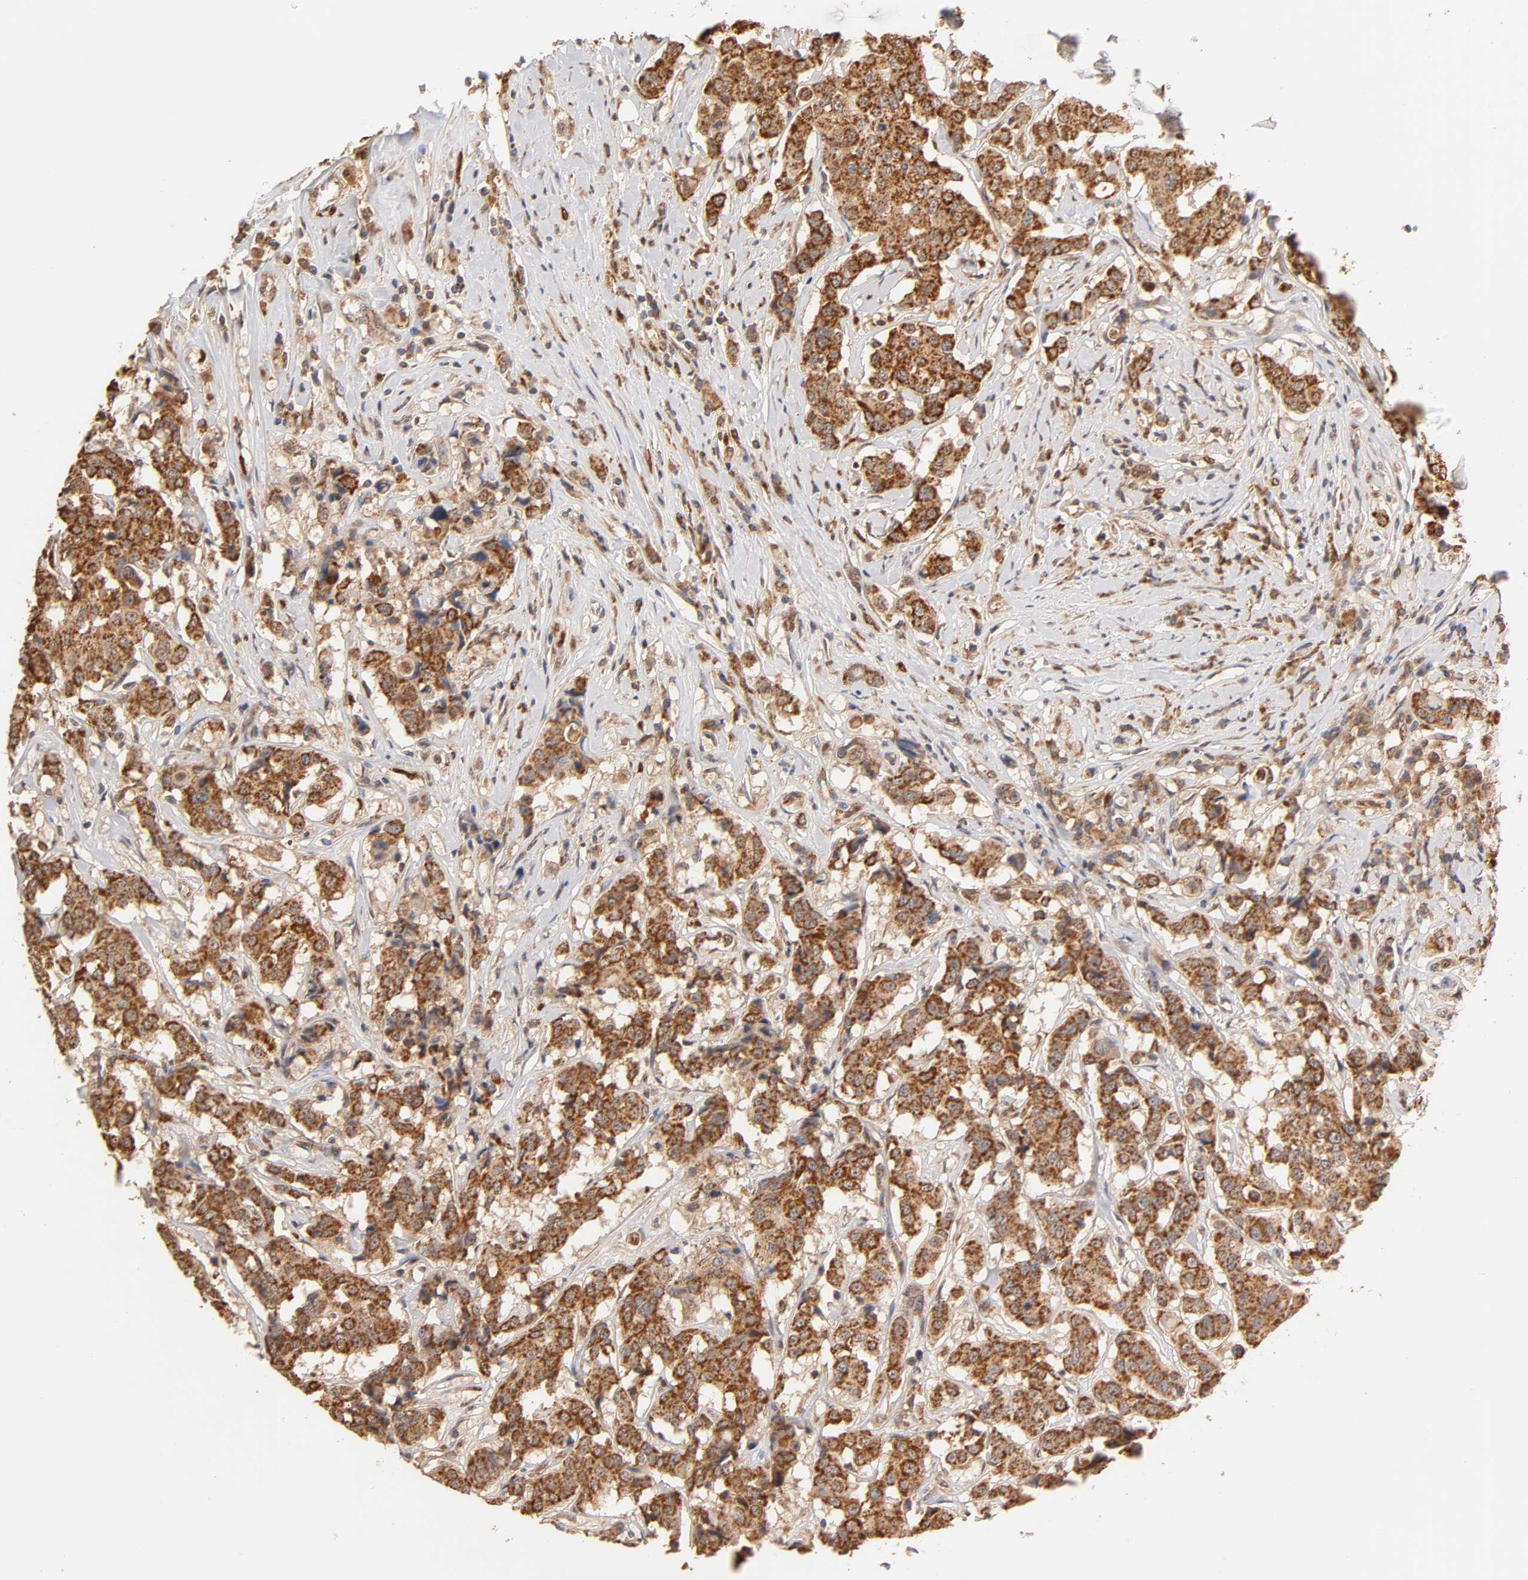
{"staining": {"intensity": "strong", "quantity": ">75%", "location": "cytoplasmic/membranous"}, "tissue": "breast cancer", "cell_type": "Tumor cells", "image_type": "cancer", "snomed": [{"axis": "morphology", "description": "Duct carcinoma"}, {"axis": "topography", "description": "Breast"}], "caption": "Brown immunohistochemical staining in breast cancer (infiltrating ductal carcinoma) reveals strong cytoplasmic/membranous positivity in approximately >75% of tumor cells.", "gene": "PKN1", "patient": {"sex": "female", "age": 27}}